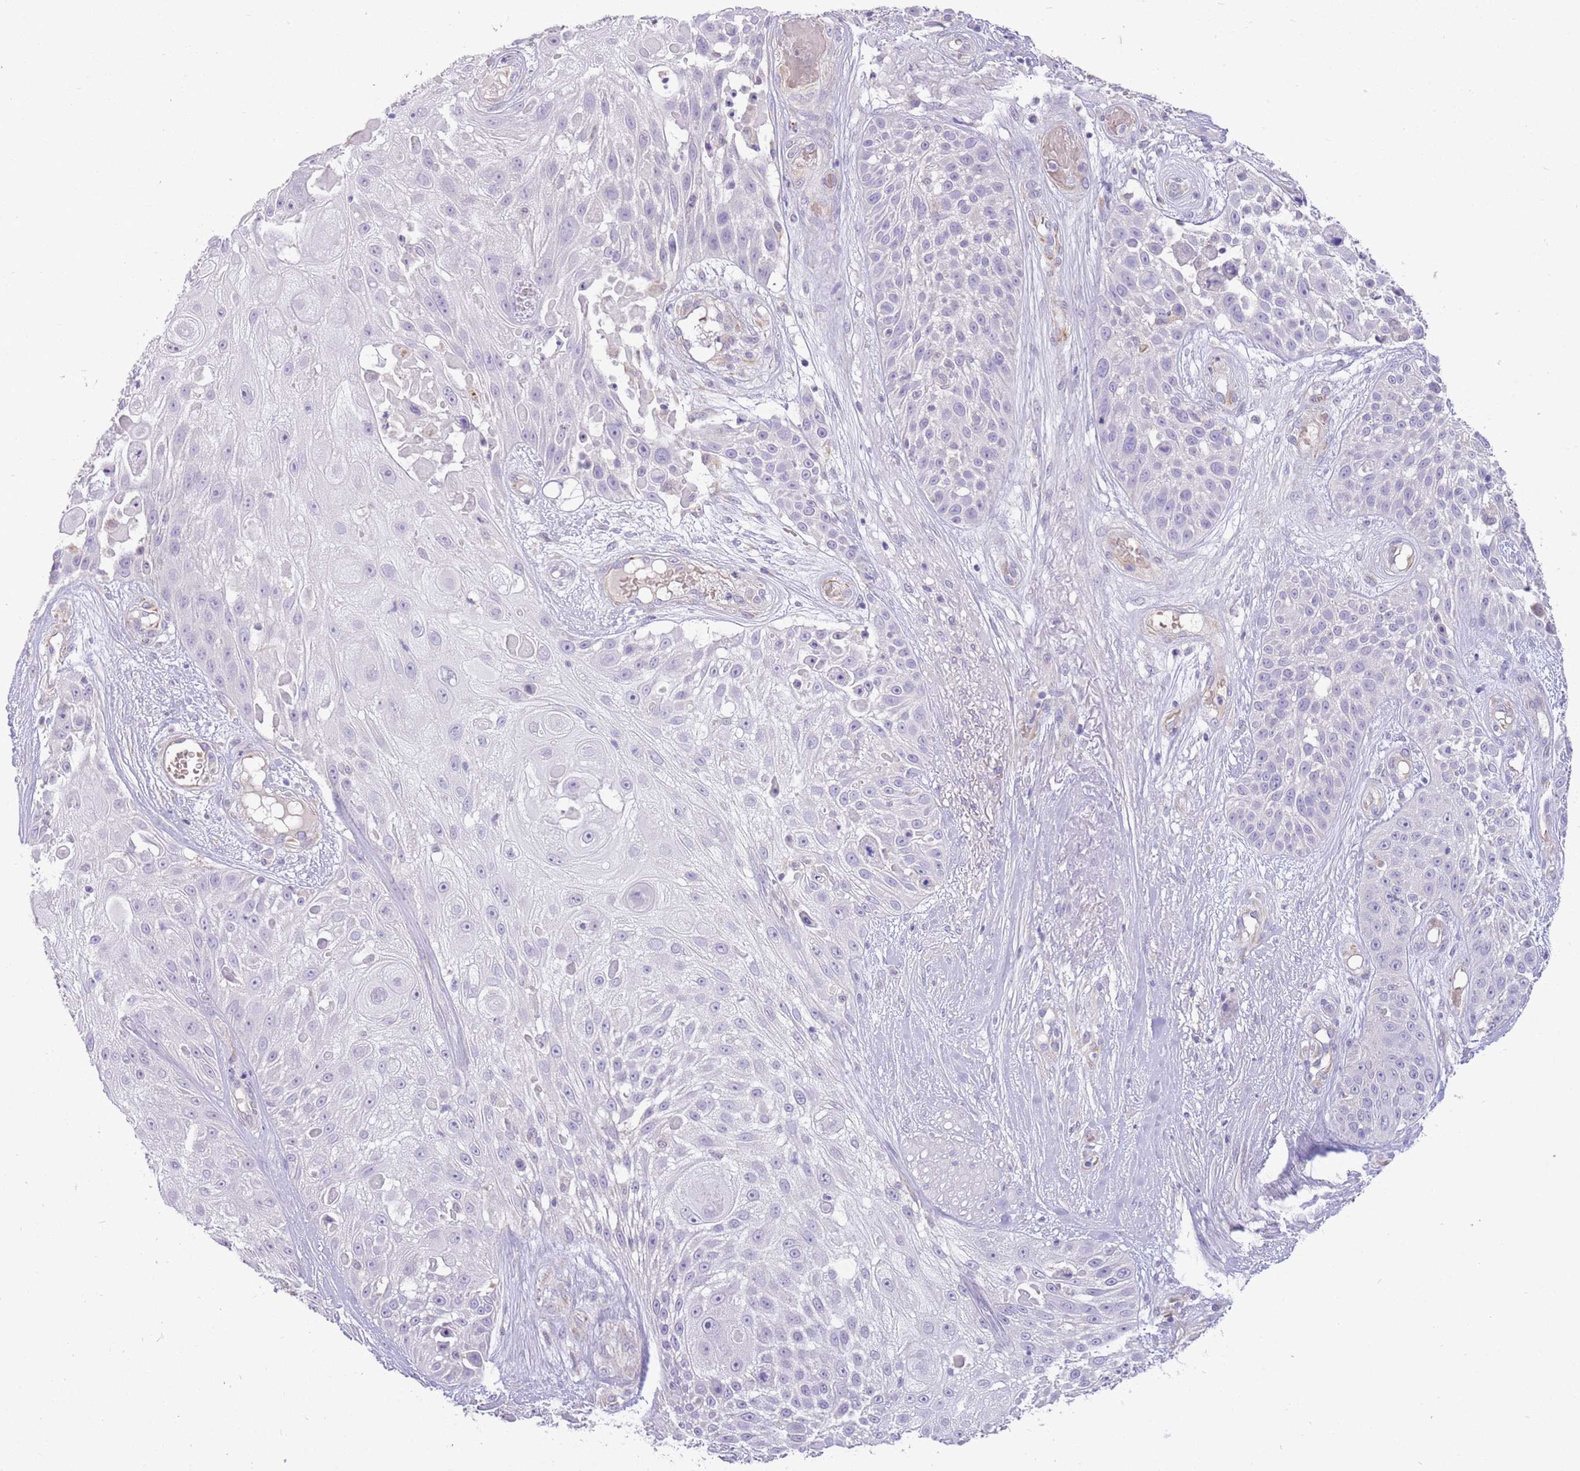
{"staining": {"intensity": "negative", "quantity": "none", "location": "none"}, "tissue": "skin cancer", "cell_type": "Tumor cells", "image_type": "cancer", "snomed": [{"axis": "morphology", "description": "Squamous cell carcinoma, NOS"}, {"axis": "topography", "description": "Skin"}], "caption": "The histopathology image displays no significant expression in tumor cells of skin squamous cell carcinoma.", "gene": "SFTPA1", "patient": {"sex": "female", "age": 86}}